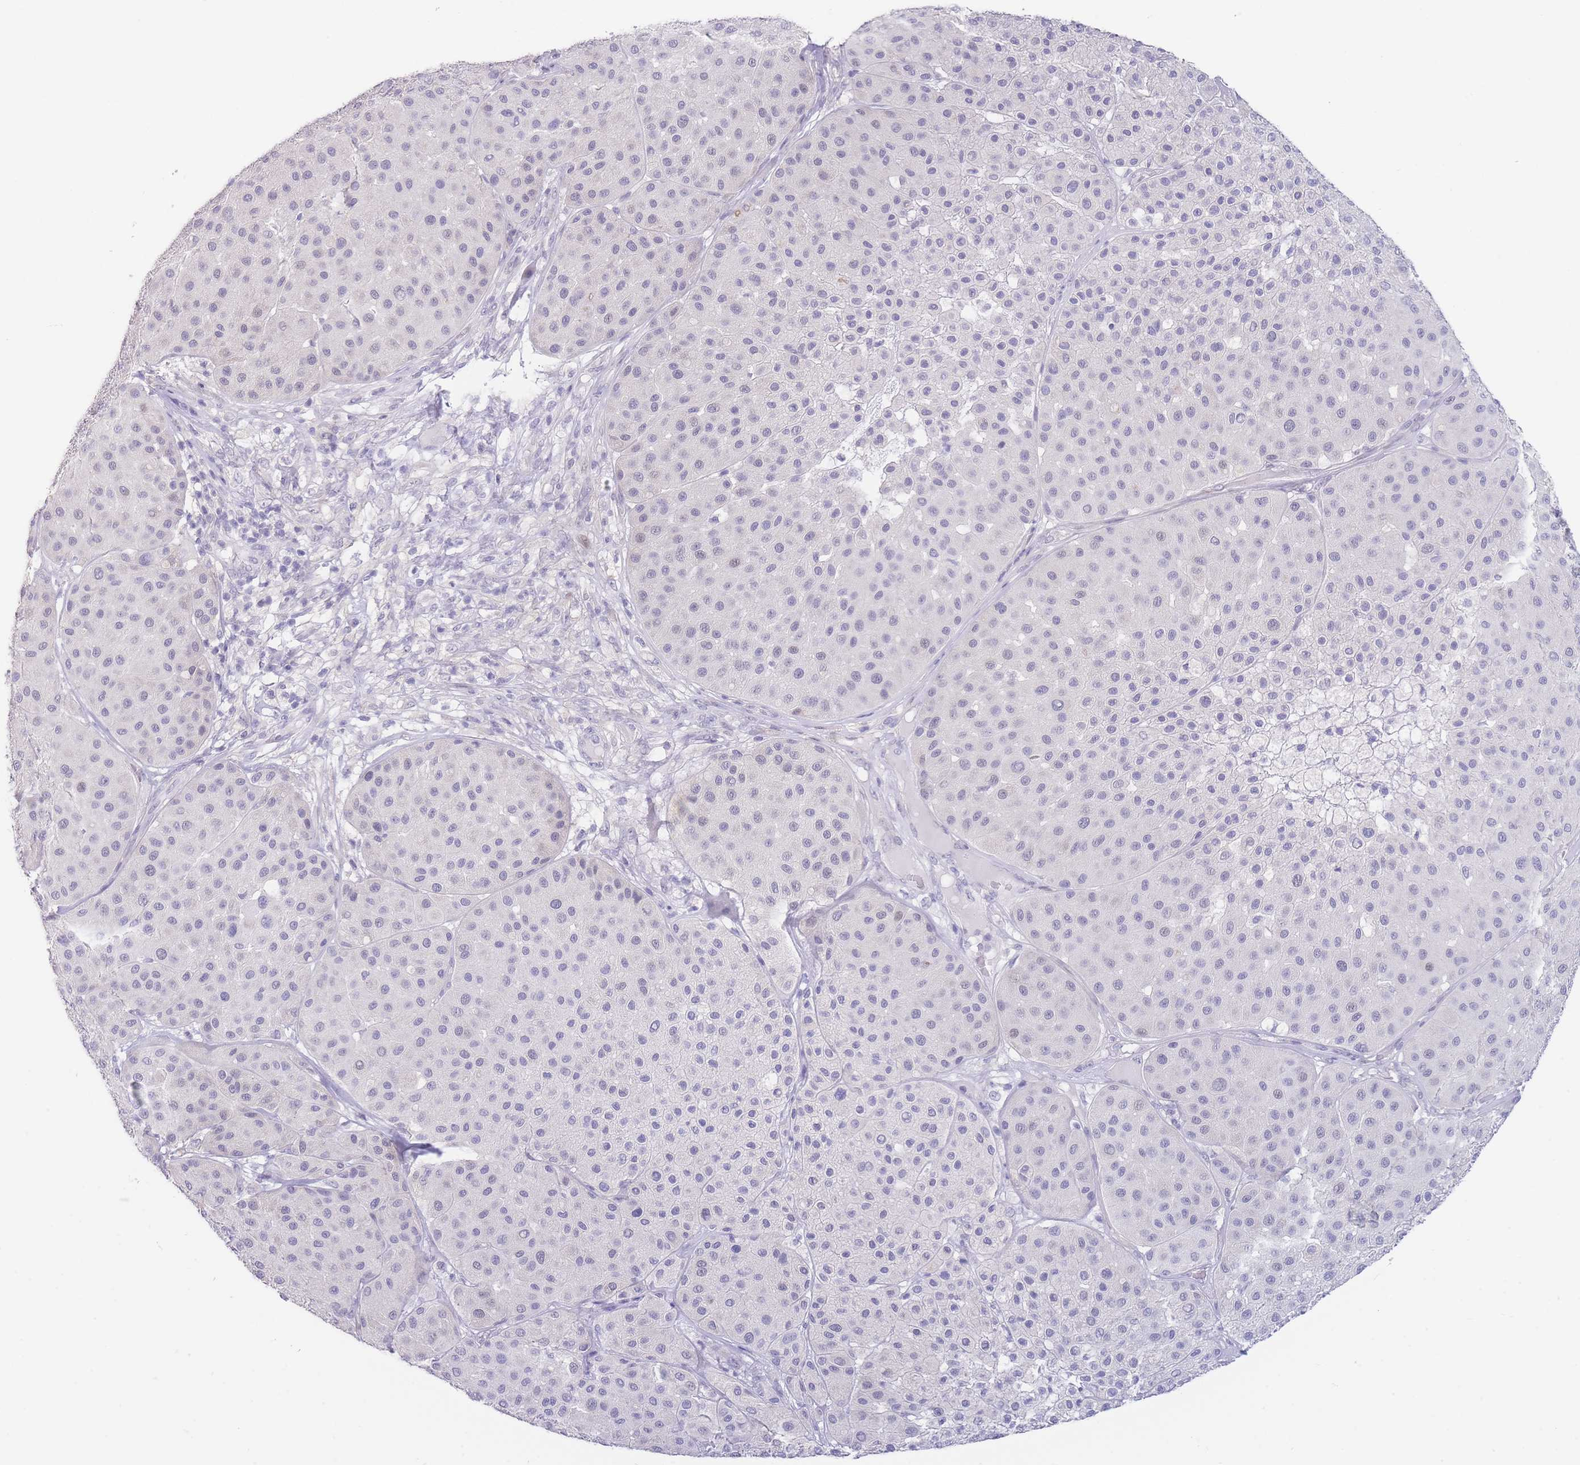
{"staining": {"intensity": "negative", "quantity": "none", "location": "none"}, "tissue": "melanoma", "cell_type": "Tumor cells", "image_type": "cancer", "snomed": [{"axis": "morphology", "description": "Malignant melanoma, Metastatic site"}, {"axis": "topography", "description": "Smooth muscle"}], "caption": "Immunohistochemistry (IHC) of malignant melanoma (metastatic site) shows no positivity in tumor cells.", "gene": "ASAP3", "patient": {"sex": "male", "age": 41}}